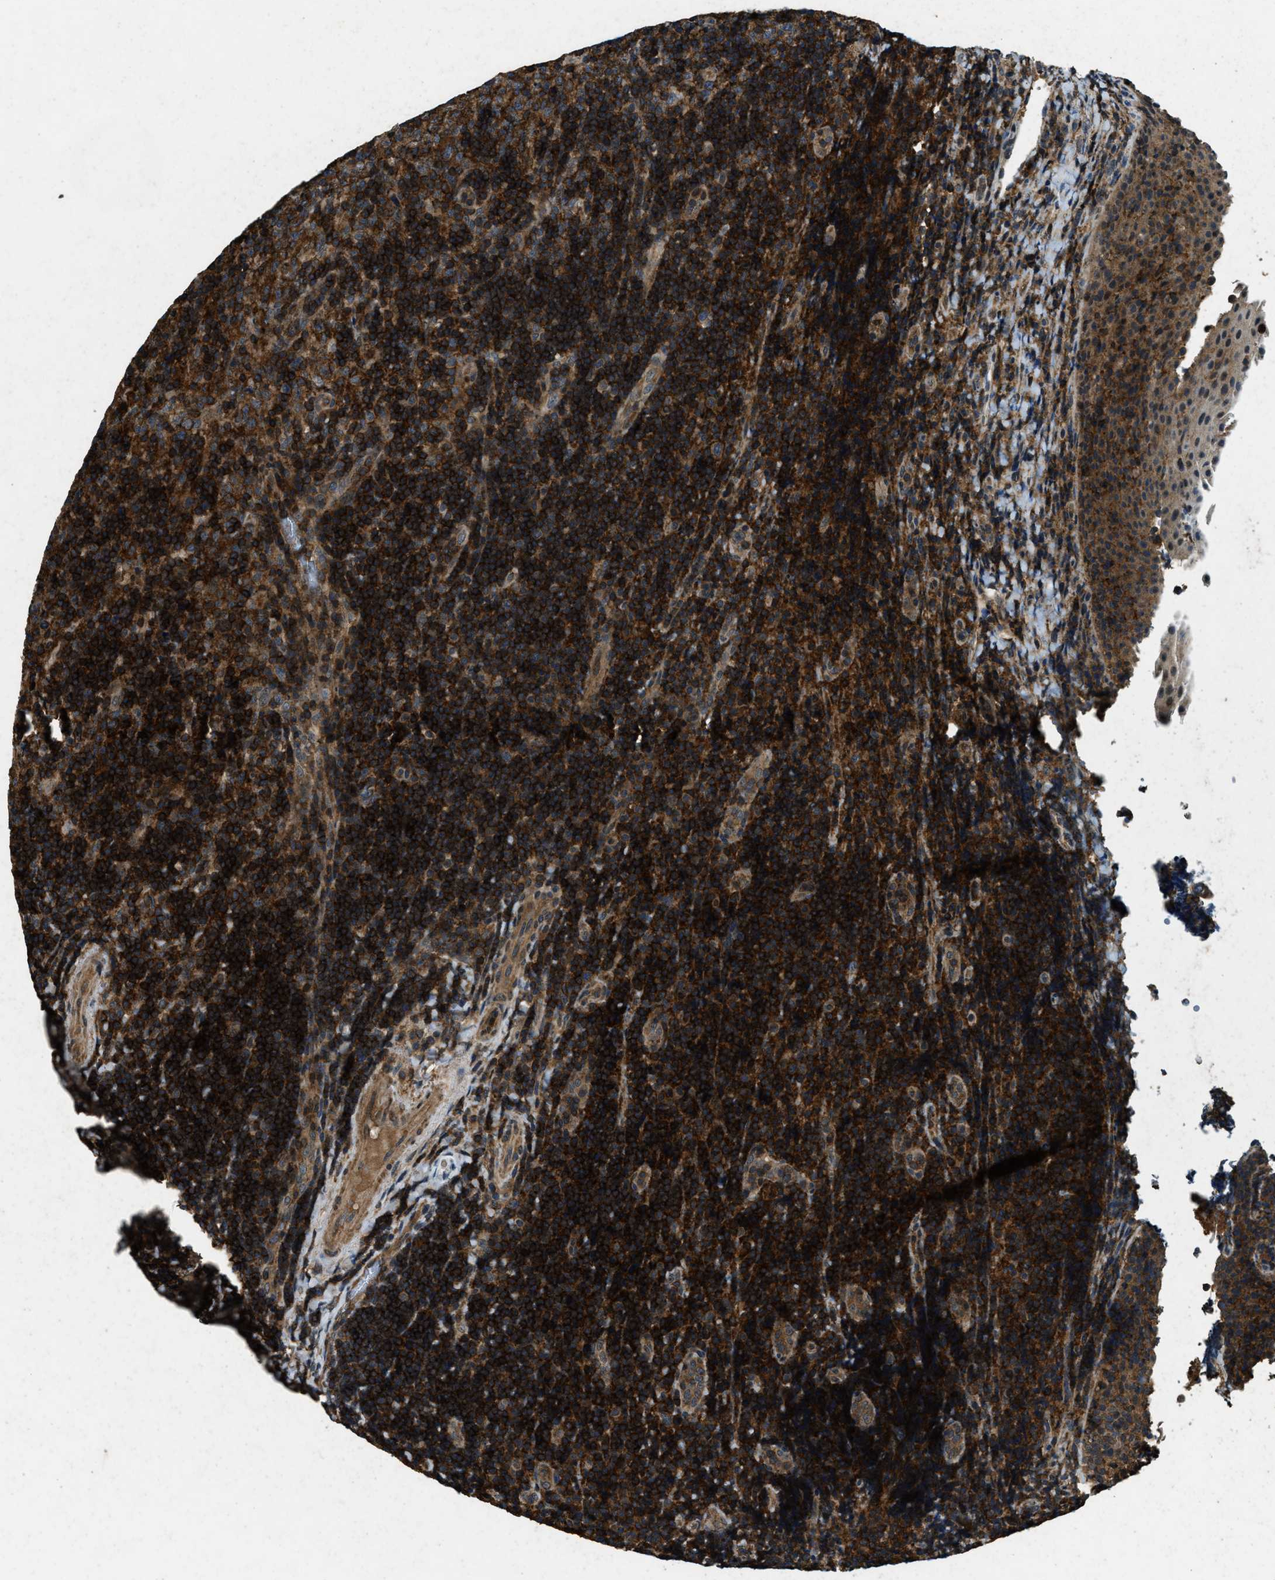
{"staining": {"intensity": "strong", "quantity": ">75%", "location": "cytoplasmic/membranous"}, "tissue": "lymphoma", "cell_type": "Tumor cells", "image_type": "cancer", "snomed": [{"axis": "morphology", "description": "Malignant lymphoma, non-Hodgkin's type, High grade"}, {"axis": "topography", "description": "Tonsil"}], "caption": "Immunohistochemical staining of lymphoma reveals strong cytoplasmic/membranous protein staining in approximately >75% of tumor cells. The protein is stained brown, and the nuclei are stained in blue (DAB IHC with brightfield microscopy, high magnification).", "gene": "ATP8B1", "patient": {"sex": "female", "age": 36}}